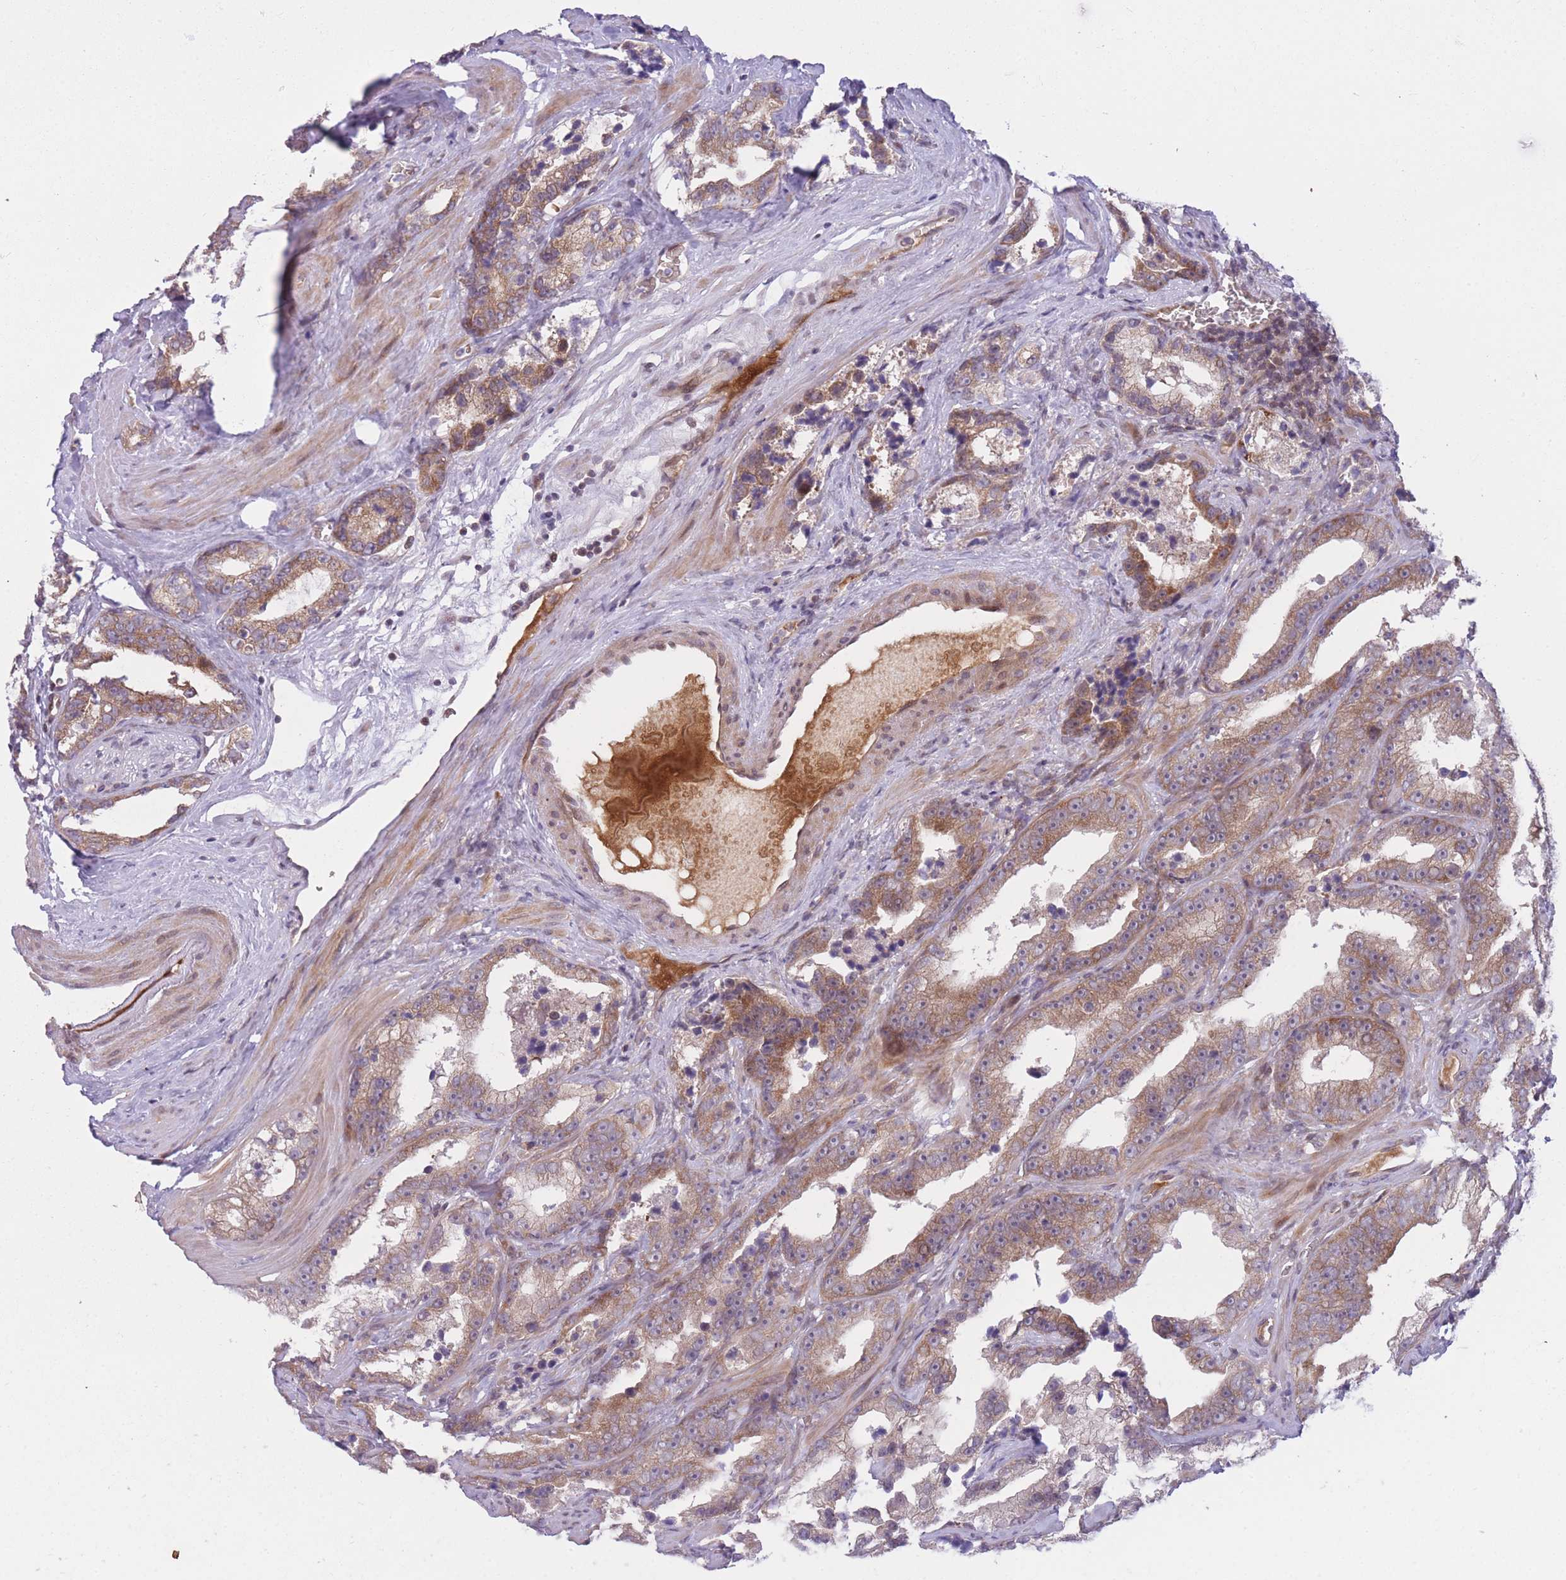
{"staining": {"intensity": "moderate", "quantity": ">75%", "location": "cytoplasmic/membranous"}, "tissue": "prostate cancer", "cell_type": "Tumor cells", "image_type": "cancer", "snomed": [{"axis": "morphology", "description": "Adenocarcinoma, High grade"}, {"axis": "topography", "description": "Prostate"}], "caption": "Approximately >75% of tumor cells in human prostate high-grade adenocarcinoma display moderate cytoplasmic/membranous protein expression as visualized by brown immunohistochemical staining.", "gene": "CDC25B", "patient": {"sex": "male", "age": 62}}